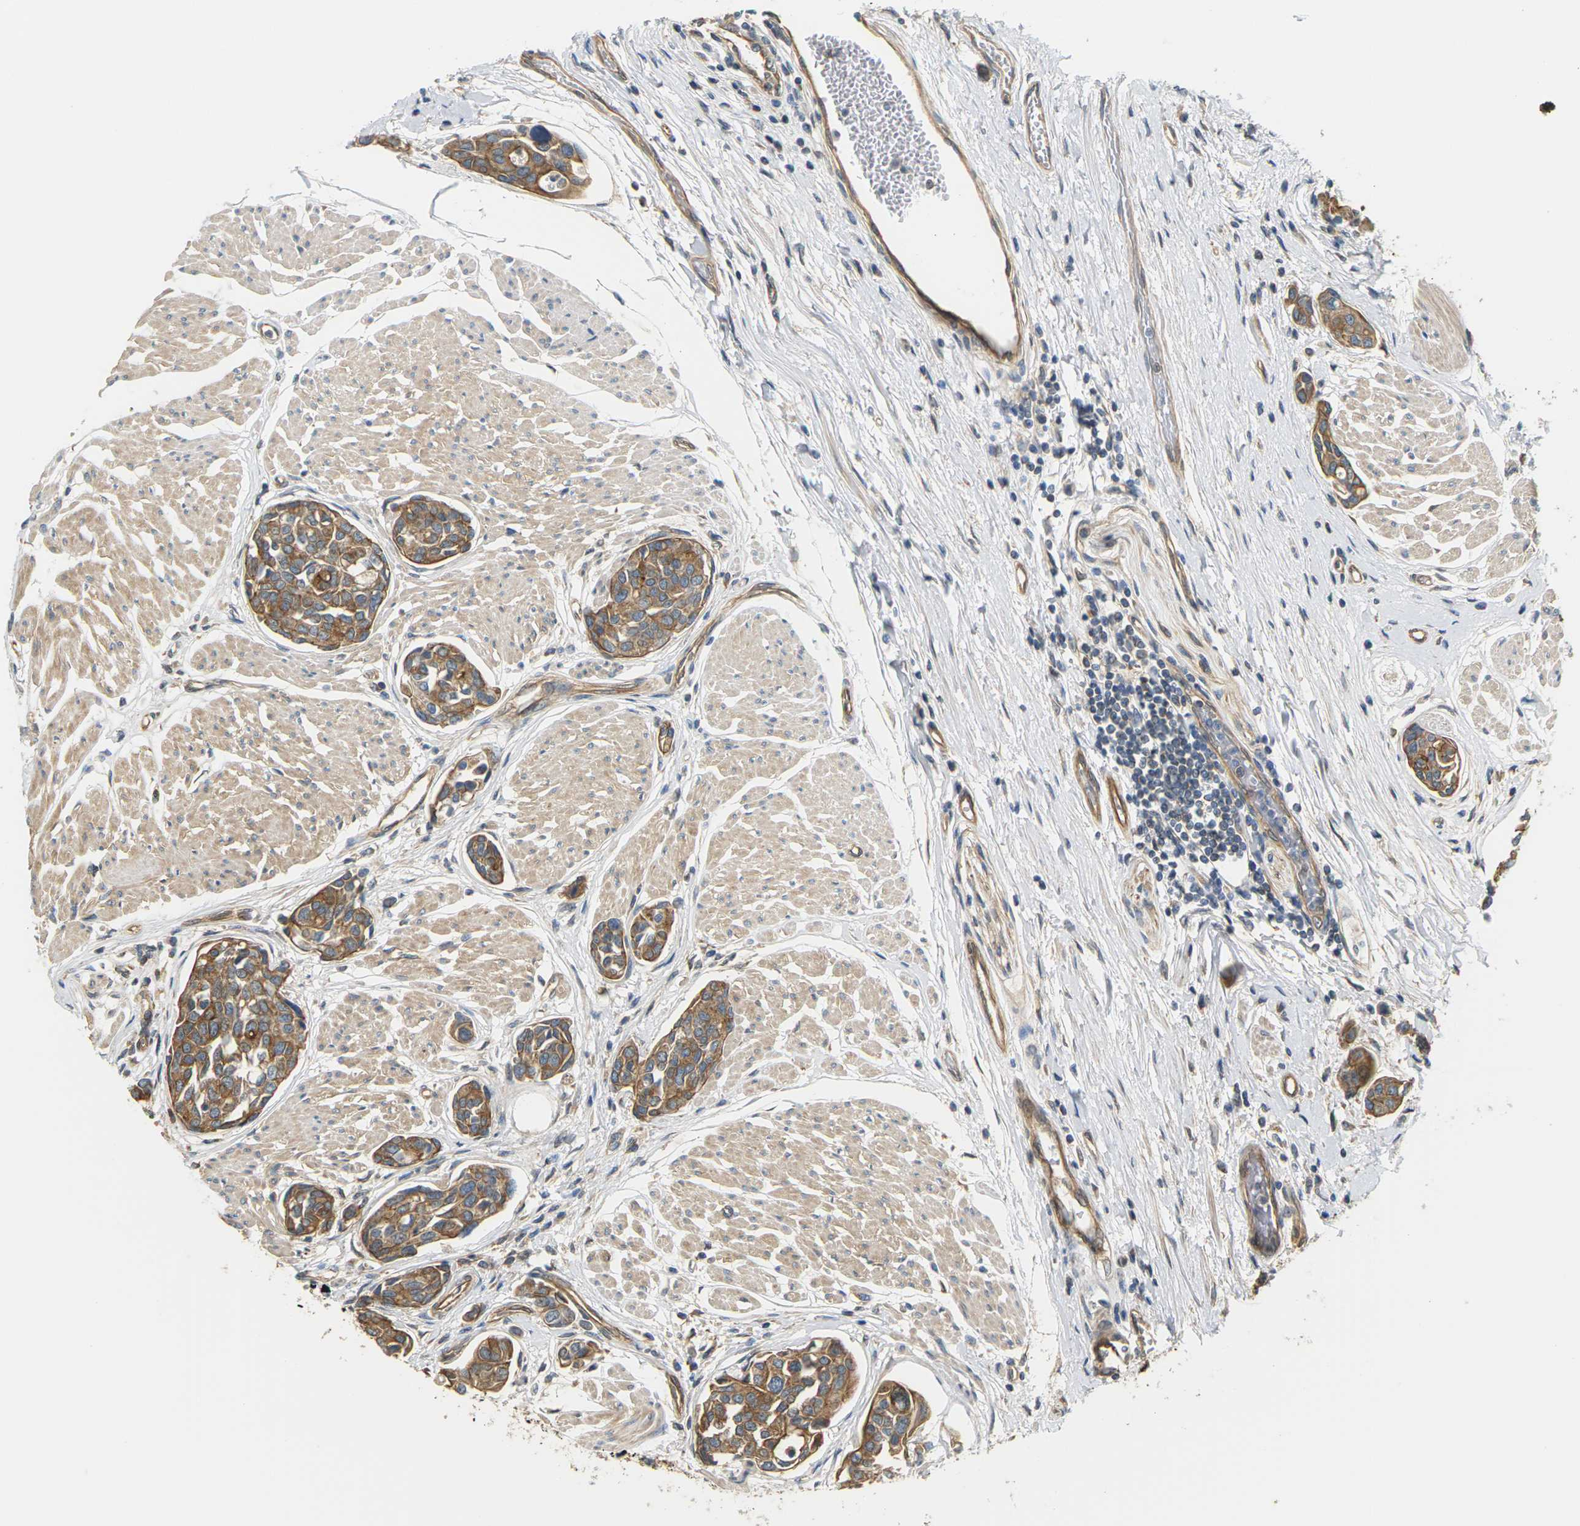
{"staining": {"intensity": "moderate", "quantity": ">75%", "location": "cytoplasmic/membranous"}, "tissue": "urothelial cancer", "cell_type": "Tumor cells", "image_type": "cancer", "snomed": [{"axis": "morphology", "description": "Urothelial carcinoma, High grade"}, {"axis": "topography", "description": "Urinary bladder"}], "caption": "A medium amount of moderate cytoplasmic/membranous positivity is appreciated in about >75% of tumor cells in urothelial cancer tissue.", "gene": "PCDHB4", "patient": {"sex": "male", "age": 78}}